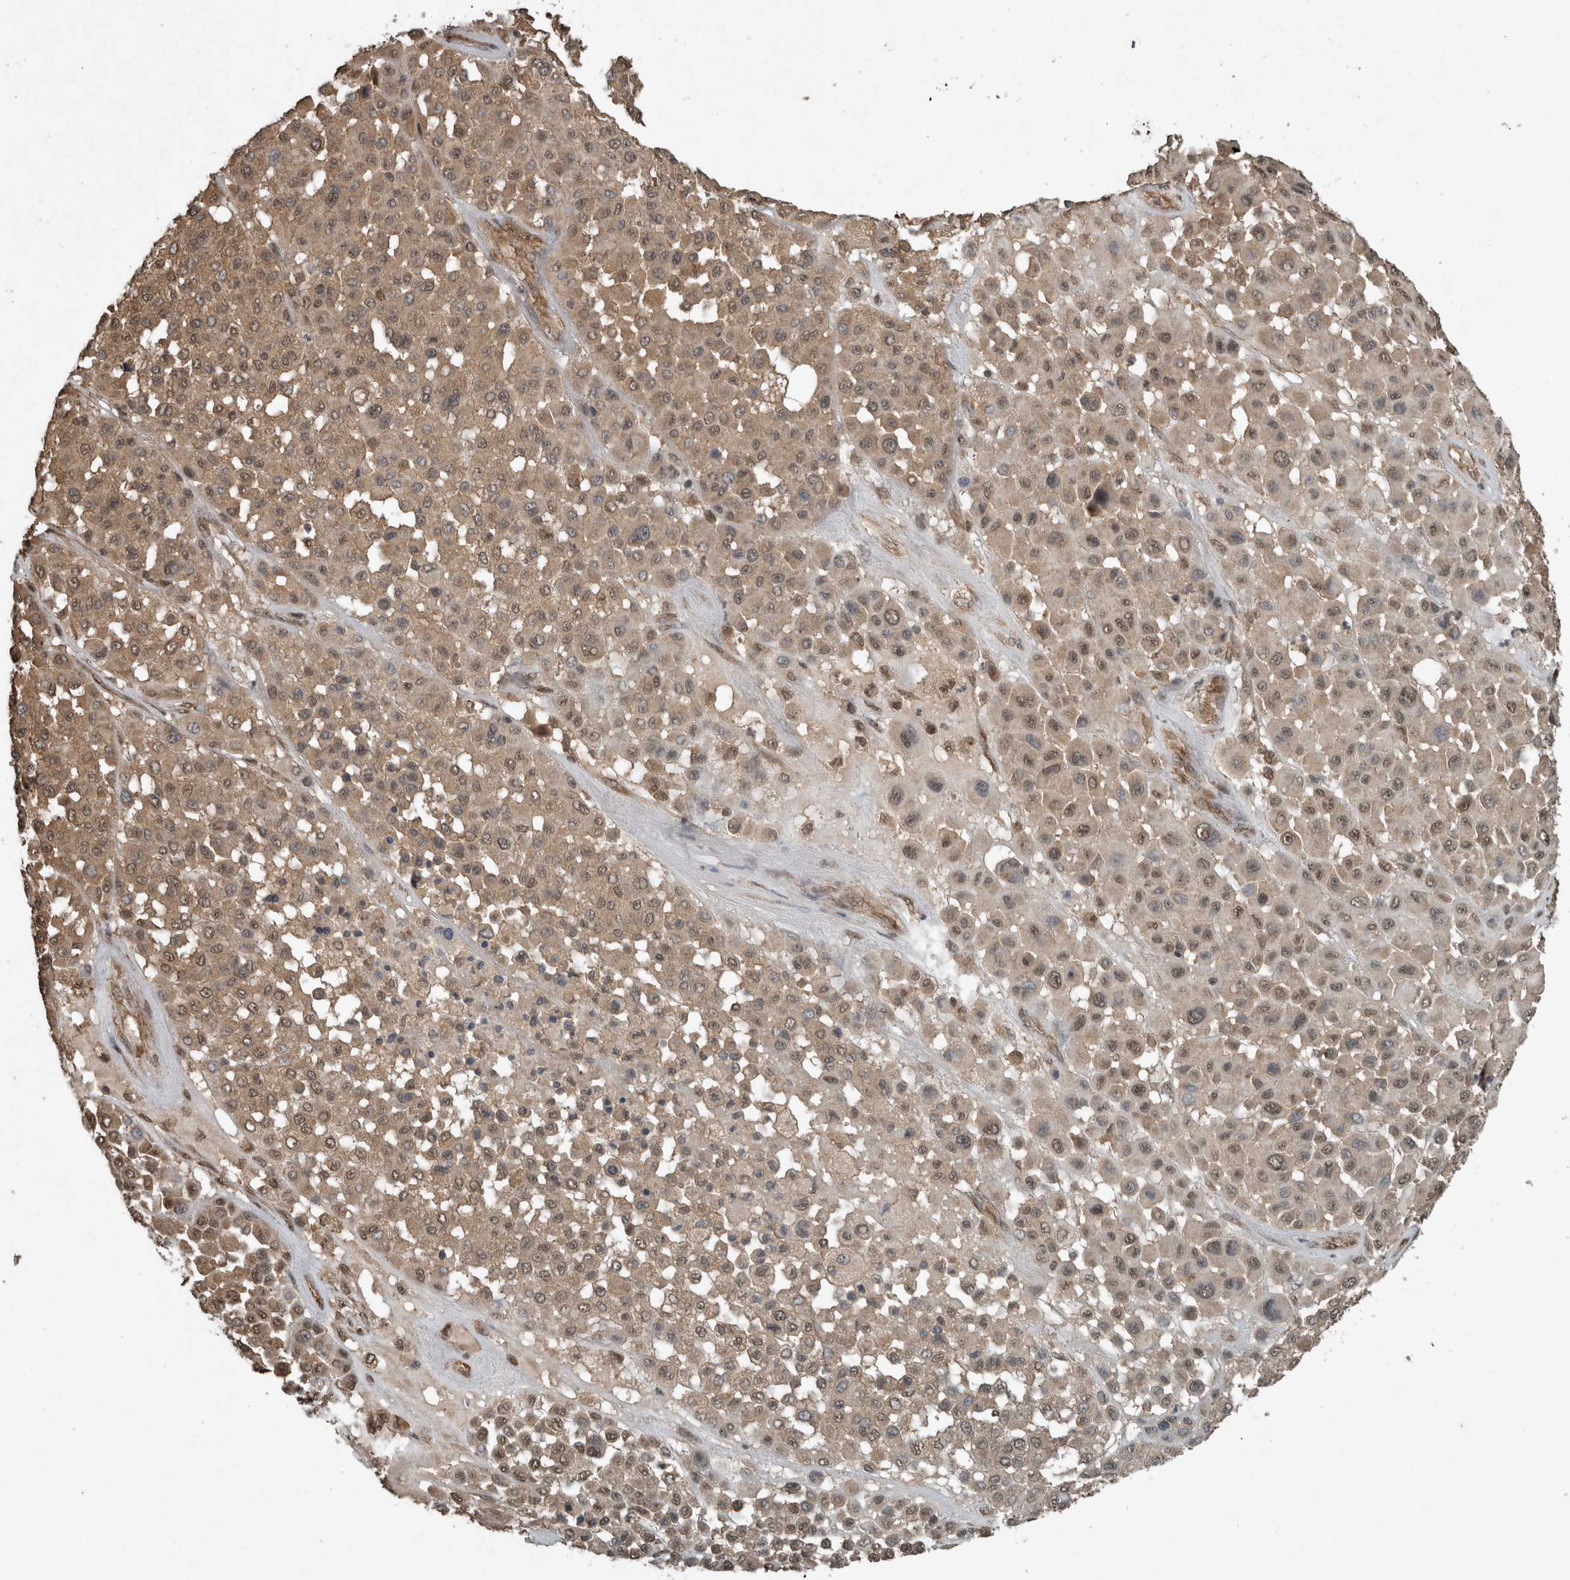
{"staining": {"intensity": "moderate", "quantity": ">75%", "location": "cytoplasmic/membranous,nuclear"}, "tissue": "melanoma", "cell_type": "Tumor cells", "image_type": "cancer", "snomed": [{"axis": "morphology", "description": "Malignant melanoma, Metastatic site"}, {"axis": "topography", "description": "Soft tissue"}], "caption": "Melanoma tissue exhibits moderate cytoplasmic/membranous and nuclear staining in approximately >75% of tumor cells", "gene": "ARHGEF12", "patient": {"sex": "male", "age": 41}}